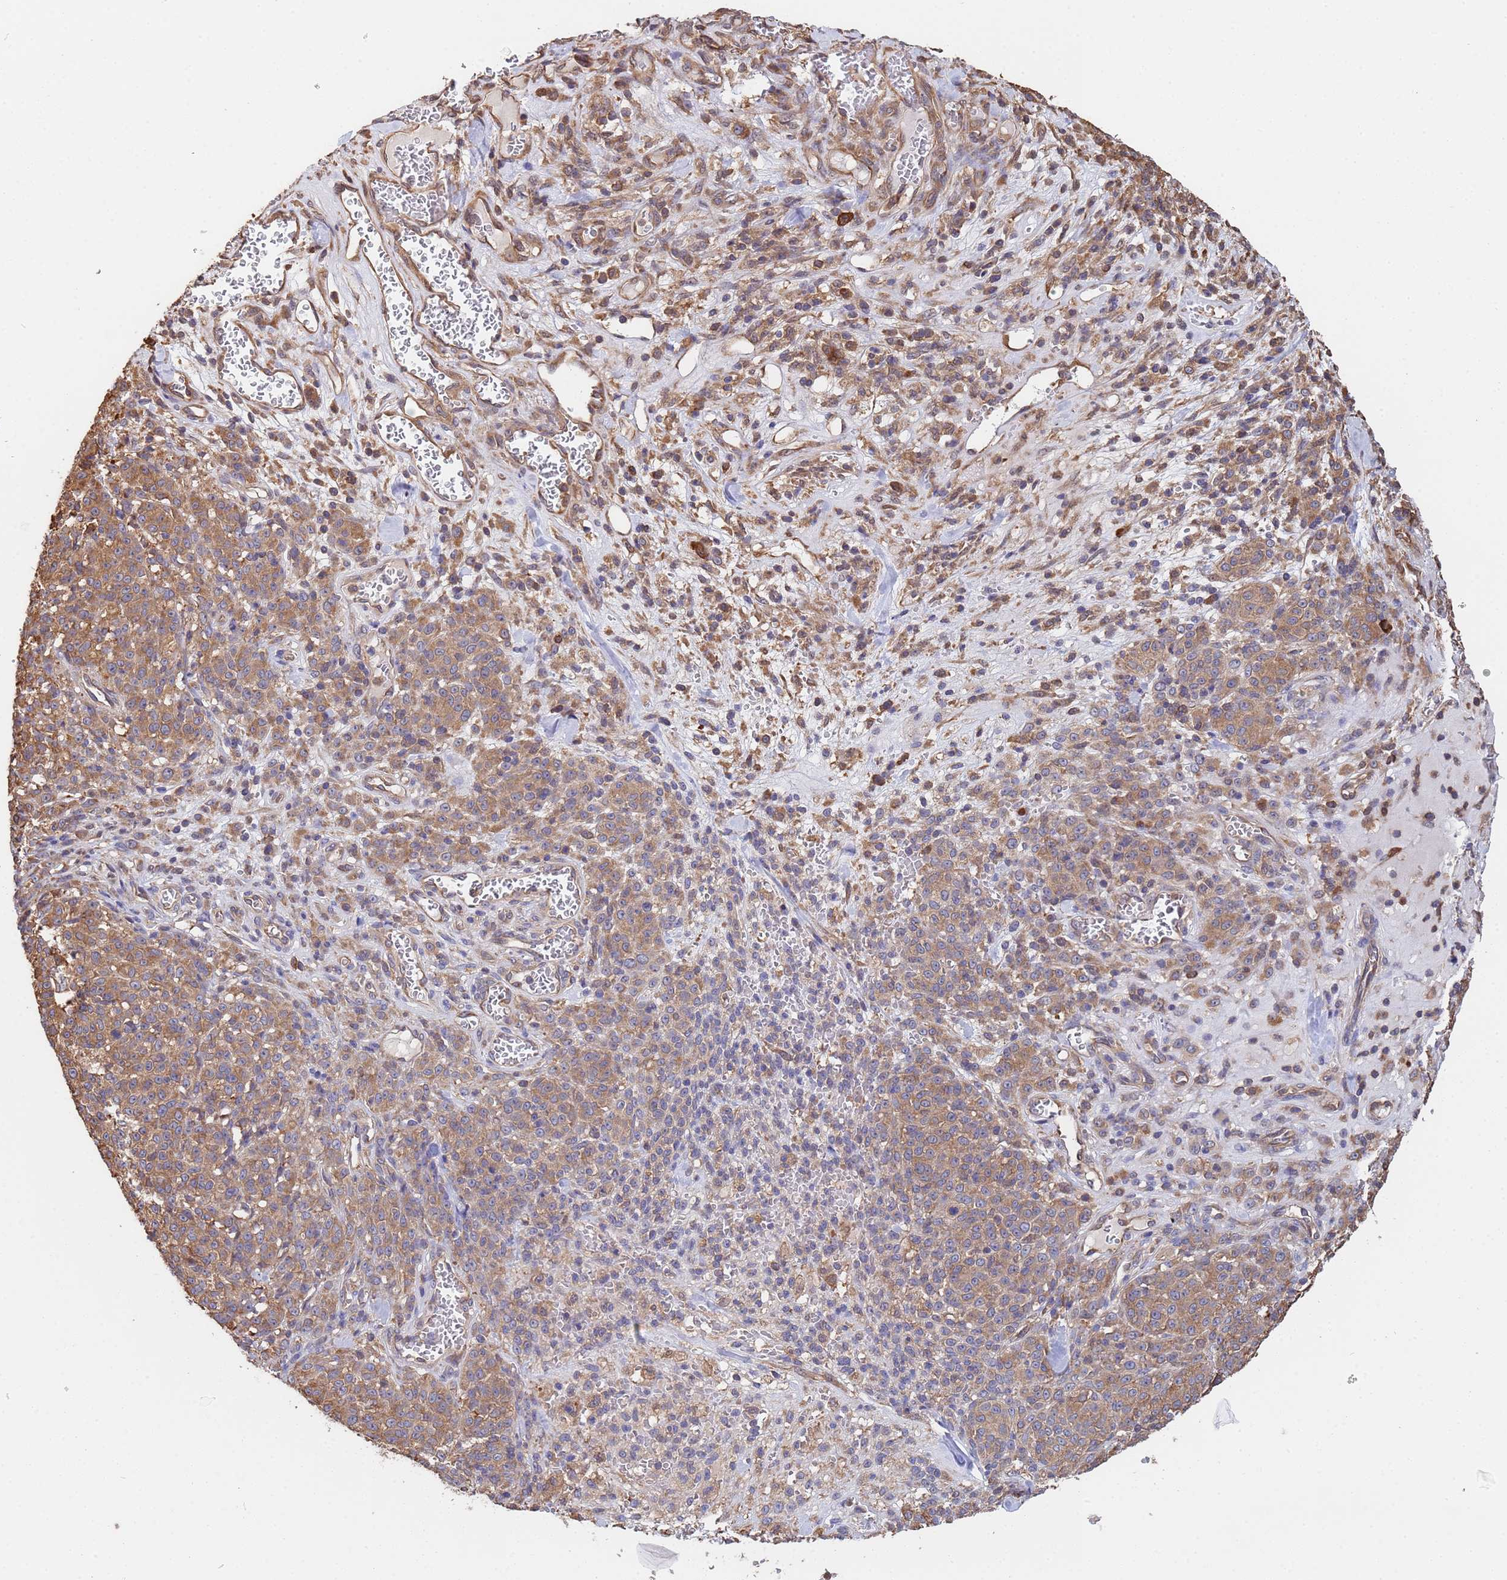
{"staining": {"intensity": "moderate", "quantity": ">75%", "location": "cytoplasmic/membranous"}, "tissue": "melanoma", "cell_type": "Tumor cells", "image_type": "cancer", "snomed": [{"axis": "morphology", "description": "Normal tissue, NOS"}, {"axis": "morphology", "description": "Malignant melanoma, NOS"}, {"axis": "topography", "description": "Skin"}], "caption": "Protein expression by immunohistochemistry (IHC) shows moderate cytoplasmic/membranous expression in approximately >75% of tumor cells in malignant melanoma.", "gene": "FAM25A", "patient": {"sex": "female", "age": 34}}